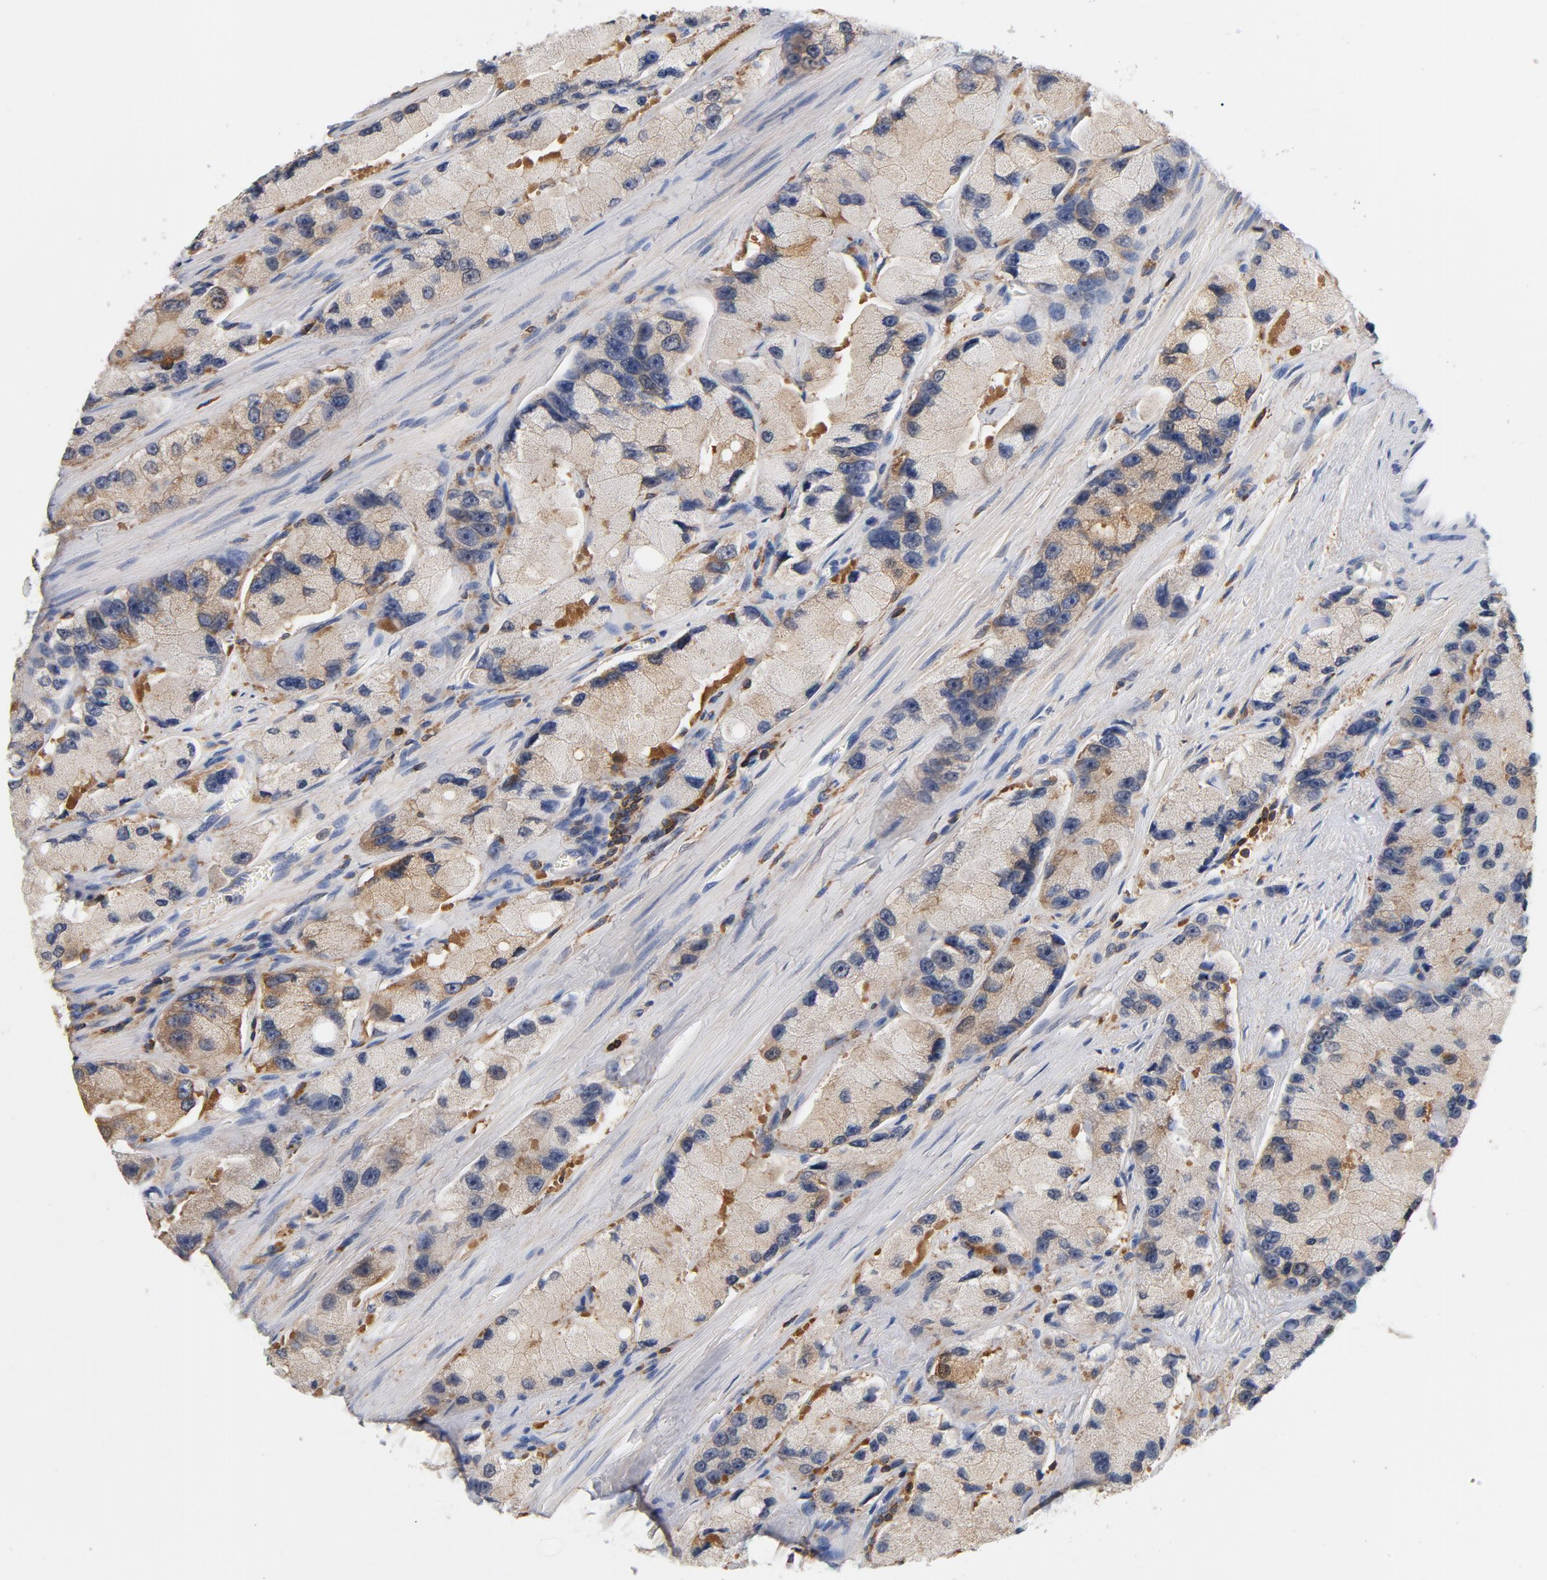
{"staining": {"intensity": "moderate", "quantity": "25%-75%", "location": "cytoplasmic/membranous"}, "tissue": "prostate cancer", "cell_type": "Tumor cells", "image_type": "cancer", "snomed": [{"axis": "morphology", "description": "Adenocarcinoma, High grade"}, {"axis": "topography", "description": "Prostate"}], "caption": "Immunohistochemistry (DAB (3,3'-diaminobenzidine)) staining of human prostate cancer (adenocarcinoma (high-grade)) reveals moderate cytoplasmic/membranous protein expression in about 25%-75% of tumor cells.", "gene": "EZR", "patient": {"sex": "male", "age": 58}}